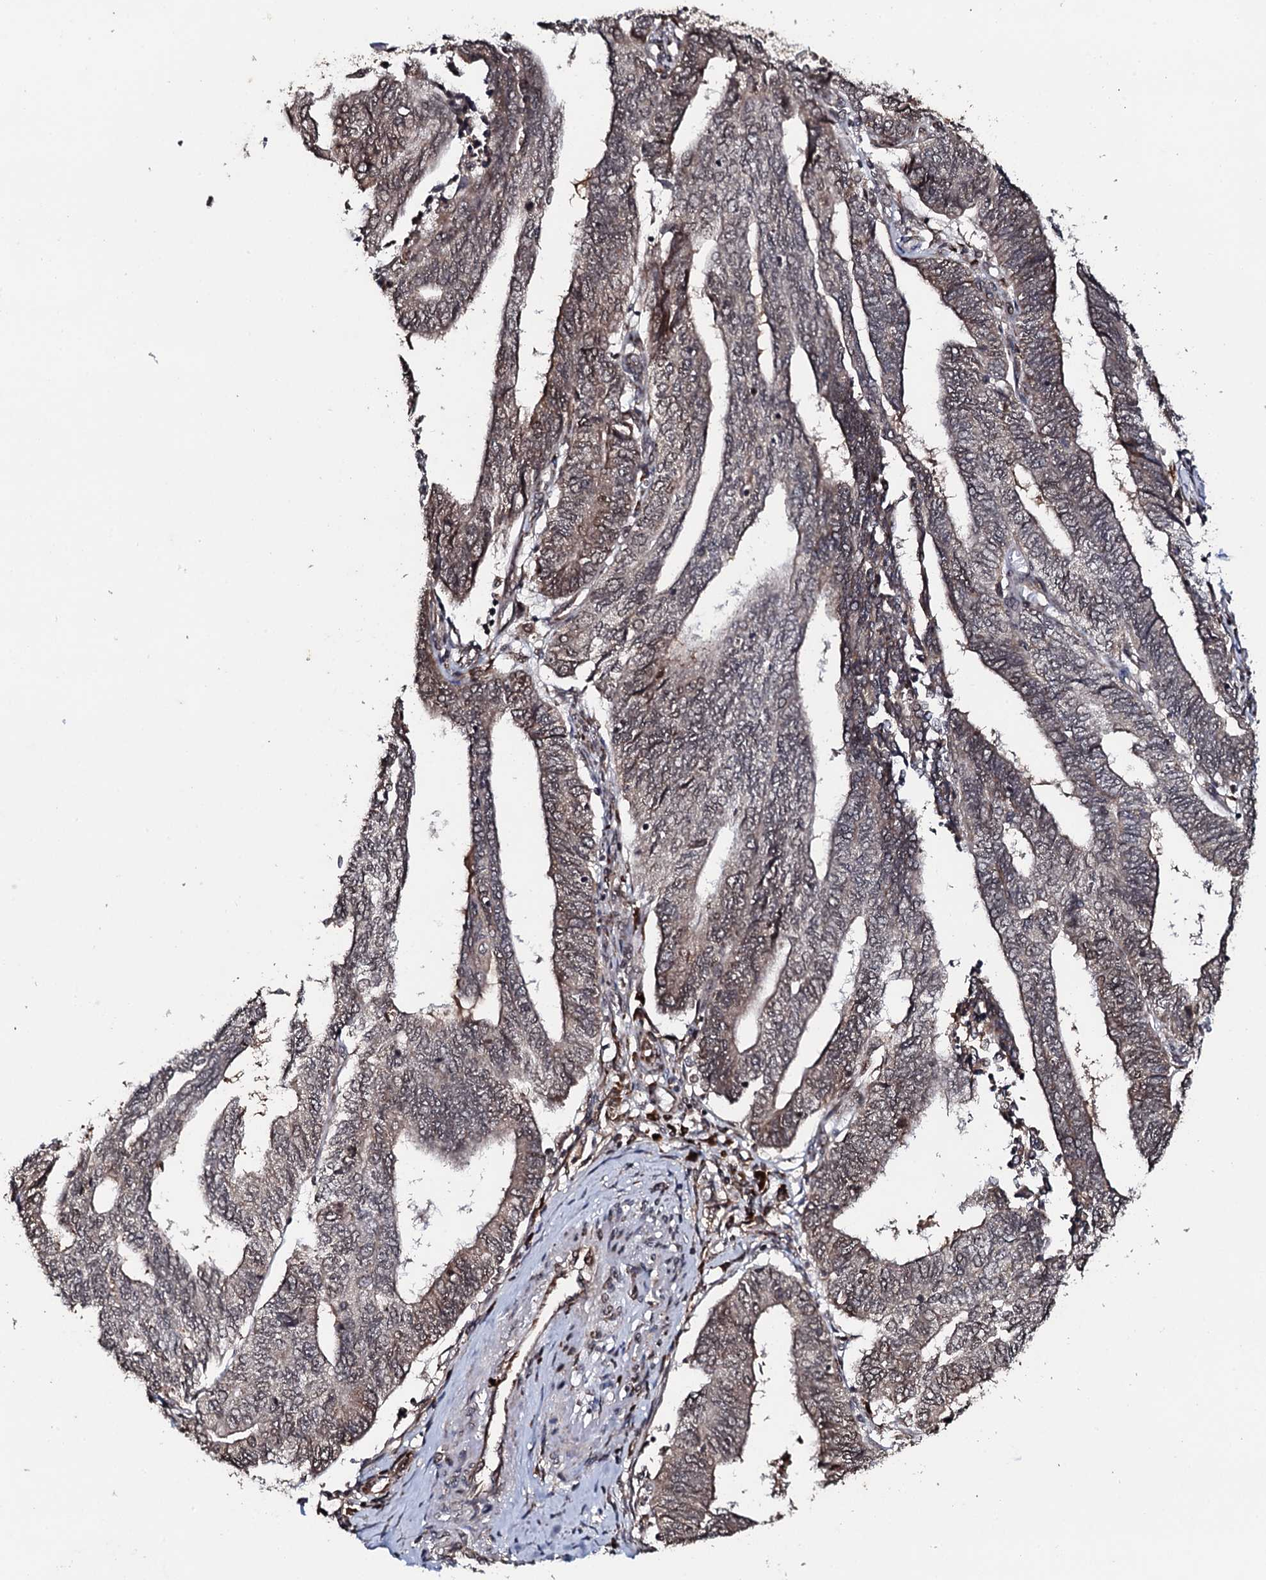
{"staining": {"intensity": "weak", "quantity": "25%-75%", "location": "cytoplasmic/membranous,nuclear"}, "tissue": "endometrial cancer", "cell_type": "Tumor cells", "image_type": "cancer", "snomed": [{"axis": "morphology", "description": "Adenocarcinoma, NOS"}, {"axis": "topography", "description": "Uterus"}, {"axis": "topography", "description": "Endometrium"}], "caption": "A brown stain highlights weak cytoplasmic/membranous and nuclear positivity of a protein in adenocarcinoma (endometrial) tumor cells.", "gene": "FAM111A", "patient": {"sex": "female", "age": 70}}